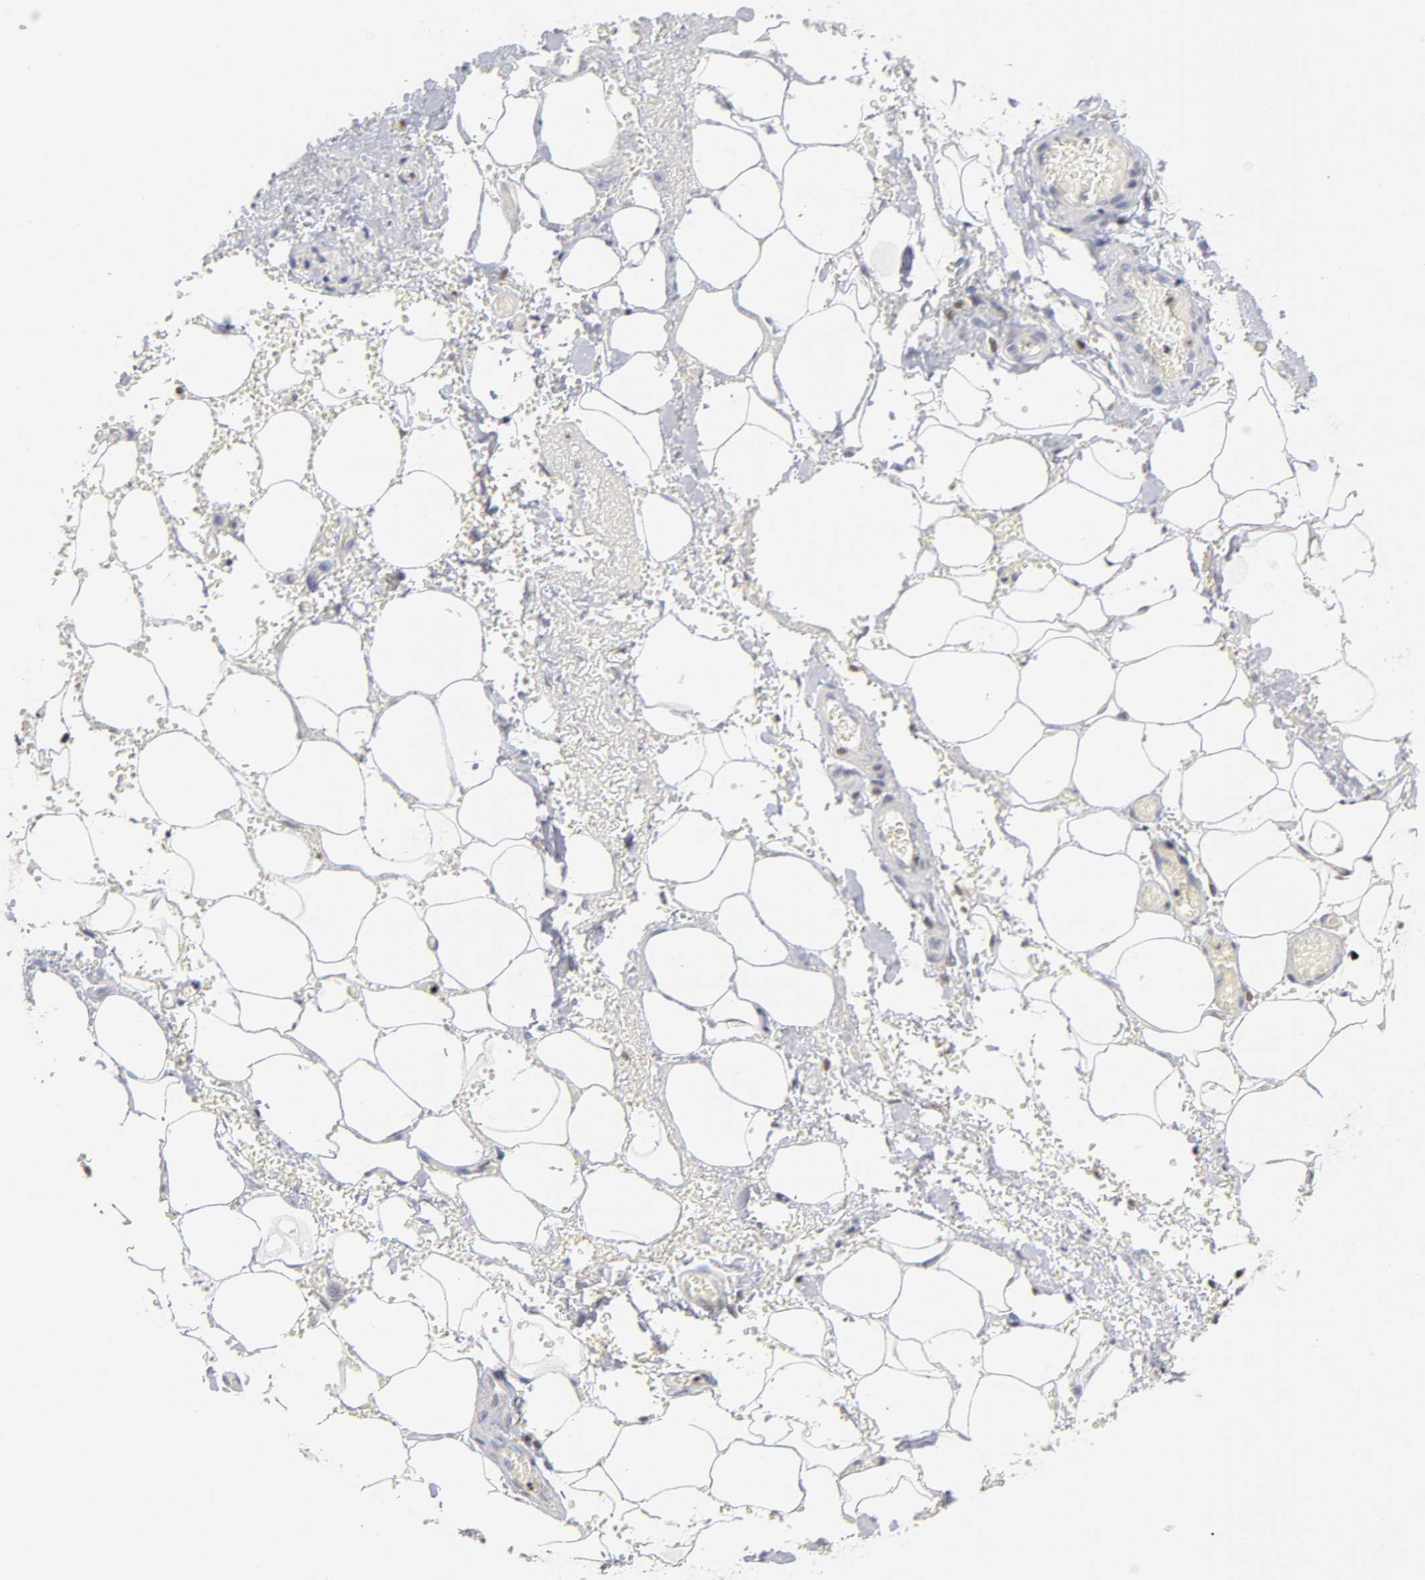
{"staining": {"intensity": "negative", "quantity": "none", "location": "none"}, "tissue": "adipose tissue", "cell_type": "Adipocytes", "image_type": "normal", "snomed": [{"axis": "morphology", "description": "Normal tissue, NOS"}, {"axis": "morphology", "description": "Cholangiocarcinoma"}, {"axis": "topography", "description": "Liver"}, {"axis": "topography", "description": "Peripheral nerve tissue"}], "caption": "The micrograph displays no staining of adipocytes in unremarkable adipose tissue. The staining was performed using DAB to visualize the protein expression in brown, while the nuclei were stained in blue with hematoxylin (Magnification: 20x).", "gene": "RUNX1", "patient": {"sex": "male", "age": 50}}